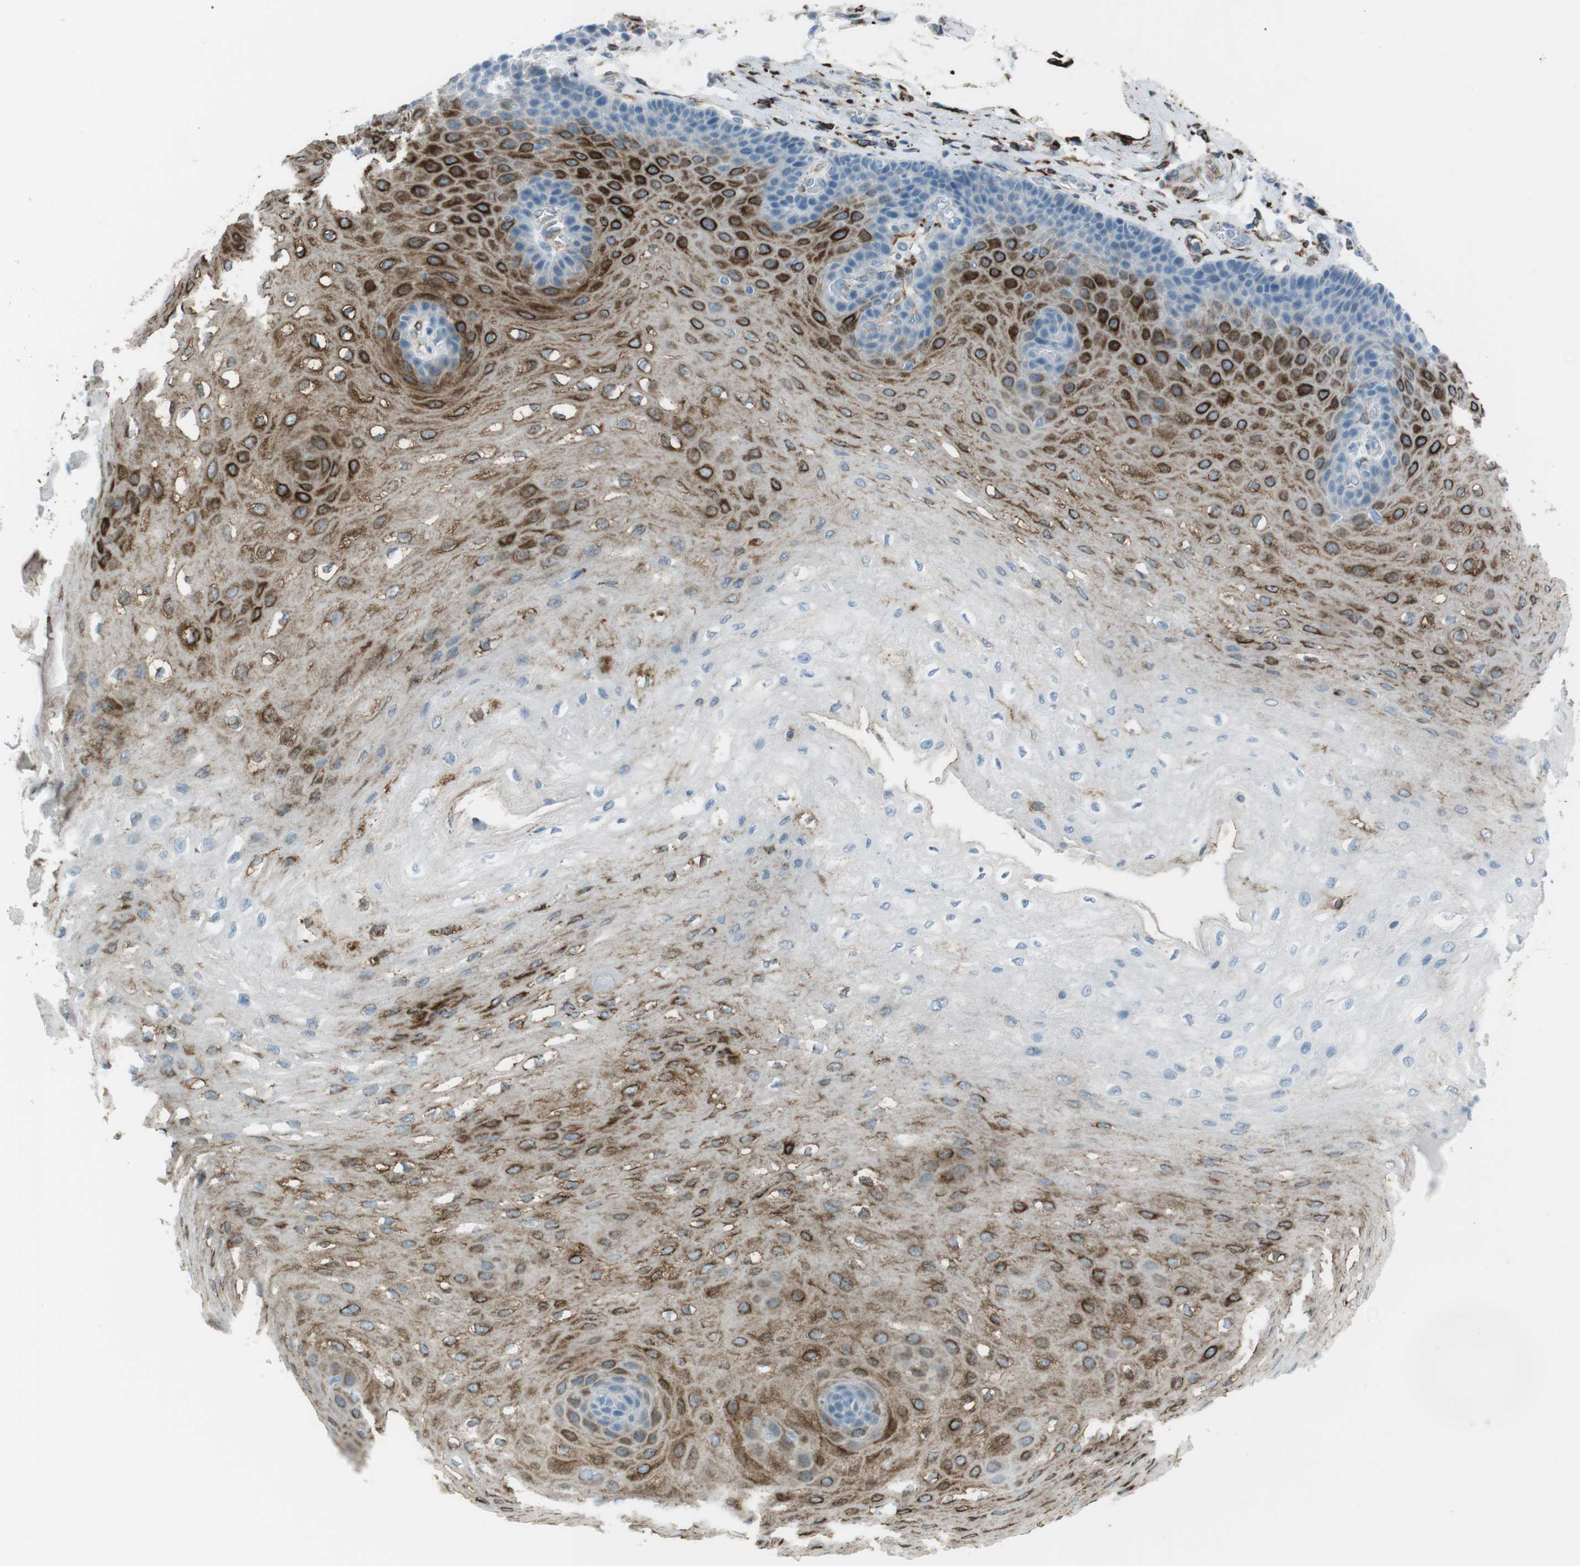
{"staining": {"intensity": "strong", "quantity": "25%-75%", "location": "cytoplasmic/membranous"}, "tissue": "esophagus", "cell_type": "Squamous epithelial cells", "image_type": "normal", "snomed": [{"axis": "morphology", "description": "Normal tissue, NOS"}, {"axis": "topography", "description": "Esophagus"}], "caption": "Brown immunohistochemical staining in normal esophagus shows strong cytoplasmic/membranous expression in about 25%-75% of squamous epithelial cells. (brown staining indicates protein expression, while blue staining denotes nuclei).", "gene": "TUBB2A", "patient": {"sex": "female", "age": 72}}